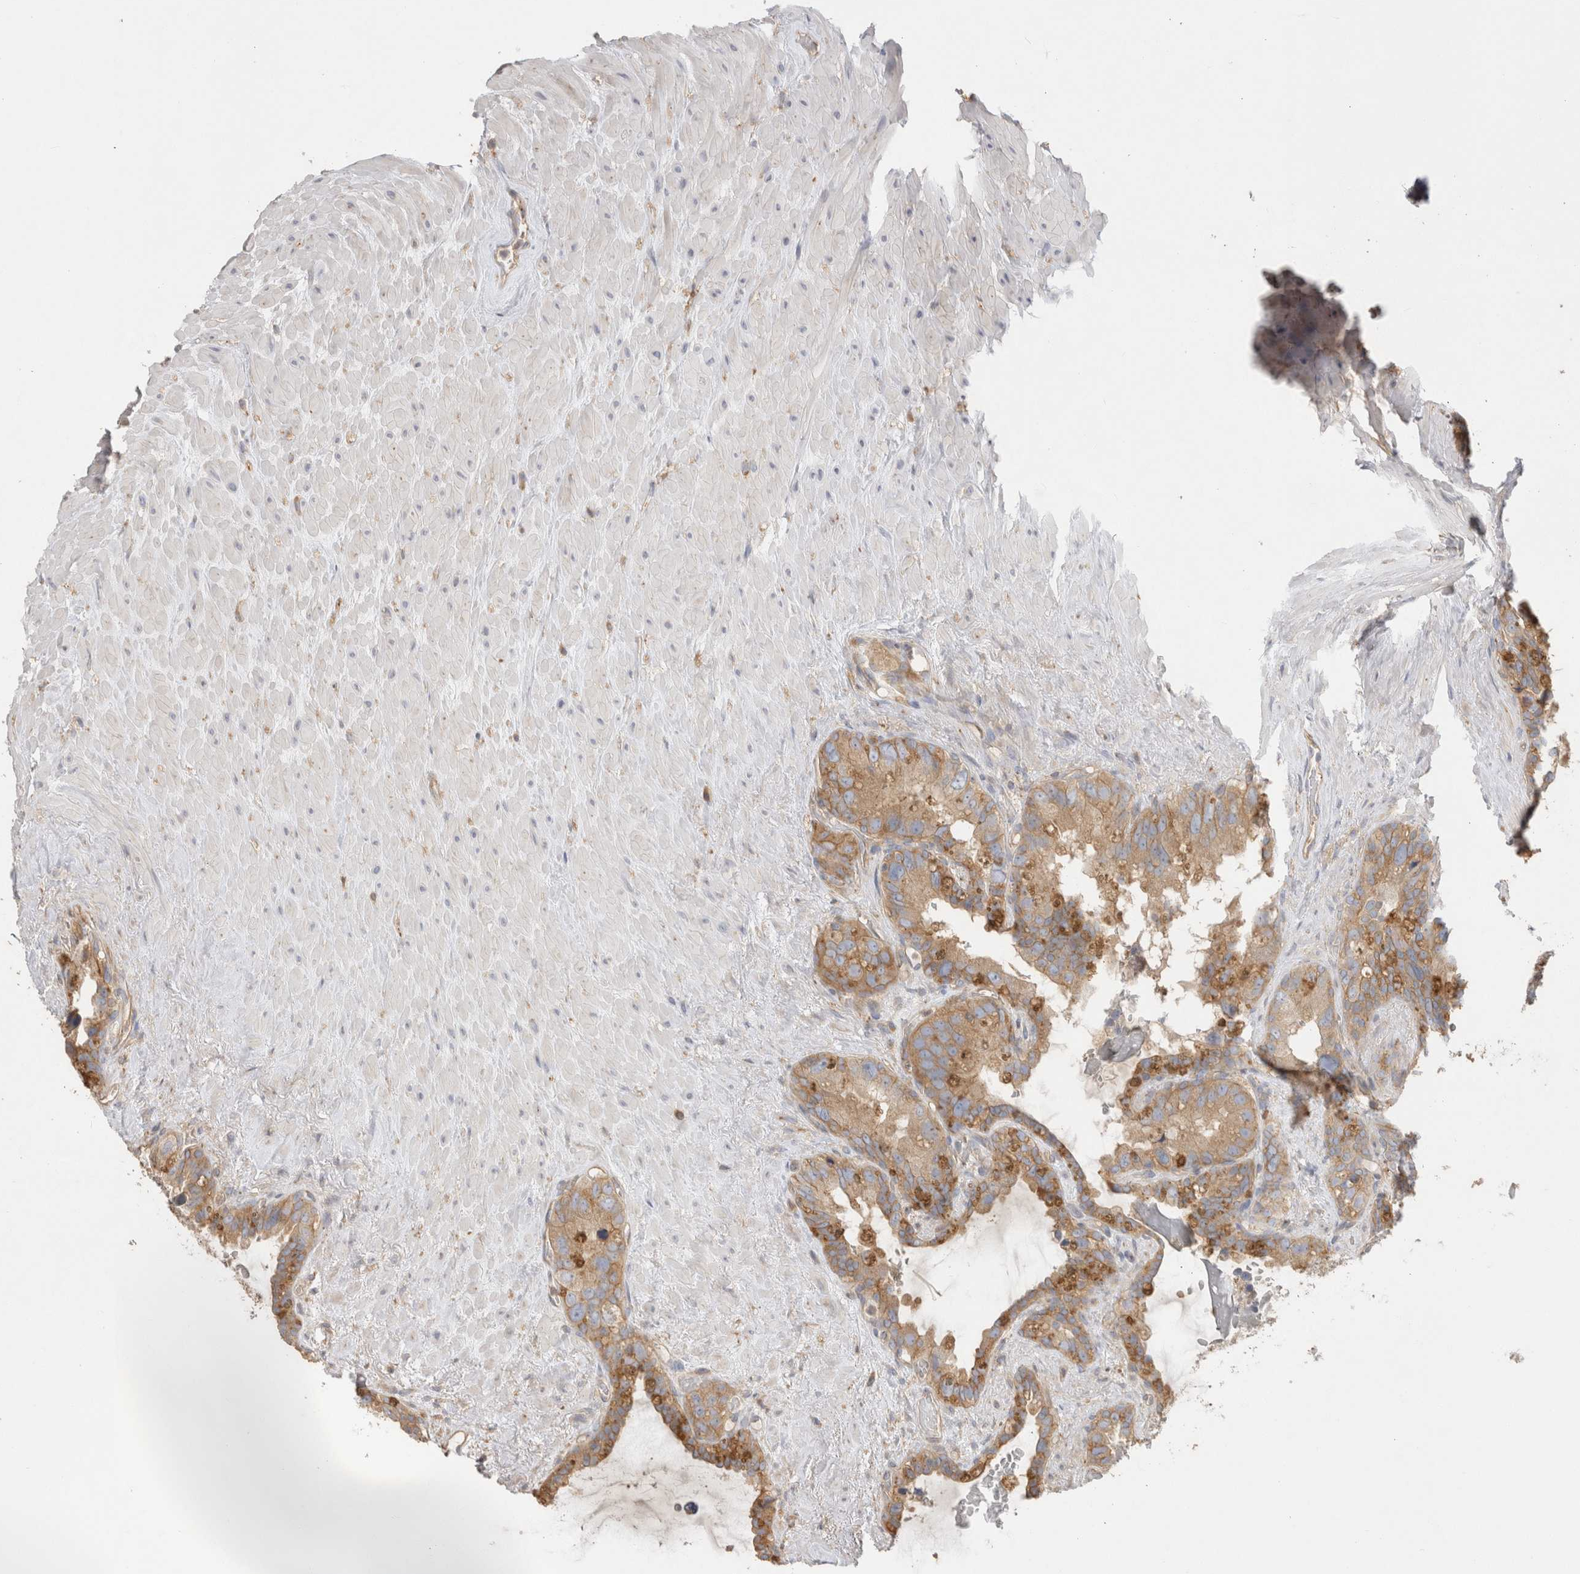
{"staining": {"intensity": "moderate", "quantity": ">75%", "location": "cytoplasmic/membranous"}, "tissue": "seminal vesicle", "cell_type": "Glandular cells", "image_type": "normal", "snomed": [{"axis": "morphology", "description": "Normal tissue, NOS"}, {"axis": "topography", "description": "Seminal veicle"}], "caption": "Seminal vesicle stained with immunohistochemistry exhibits moderate cytoplasmic/membranous expression in approximately >75% of glandular cells. The protein is stained brown, and the nuclei are stained in blue (DAB (3,3'-diaminobenzidine) IHC with brightfield microscopy, high magnification).", "gene": "CHMP6", "patient": {"sex": "male", "age": 80}}